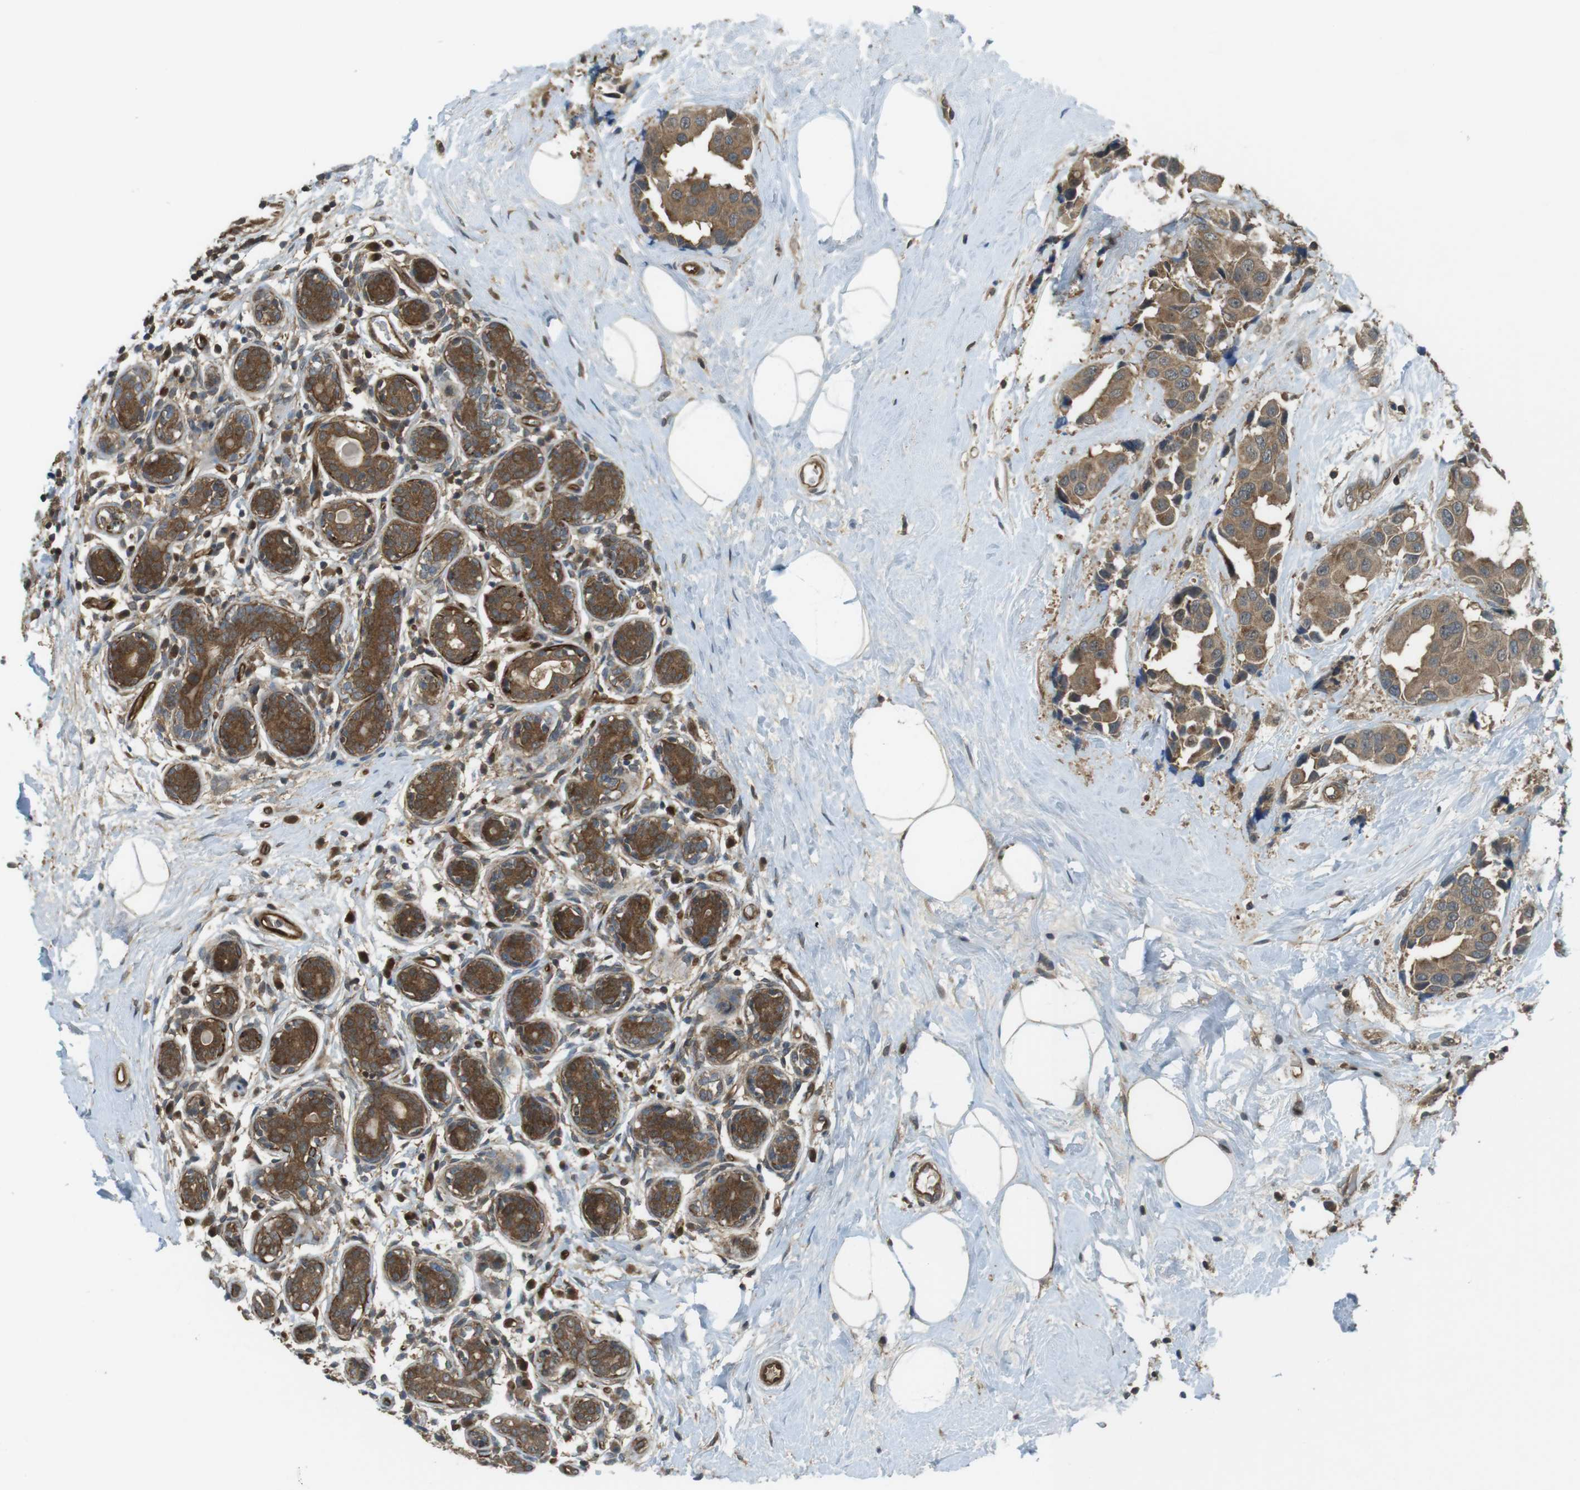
{"staining": {"intensity": "moderate", "quantity": ">75%", "location": "cytoplasmic/membranous"}, "tissue": "breast cancer", "cell_type": "Tumor cells", "image_type": "cancer", "snomed": [{"axis": "morphology", "description": "Normal tissue, NOS"}, {"axis": "morphology", "description": "Duct carcinoma"}, {"axis": "topography", "description": "Breast"}], "caption": "Immunohistochemistry (DAB (3,3'-diaminobenzidine)) staining of breast cancer shows moderate cytoplasmic/membranous protein staining in approximately >75% of tumor cells. The protein is shown in brown color, while the nuclei are stained blue.", "gene": "LRRC3B", "patient": {"sex": "female", "age": 39}}